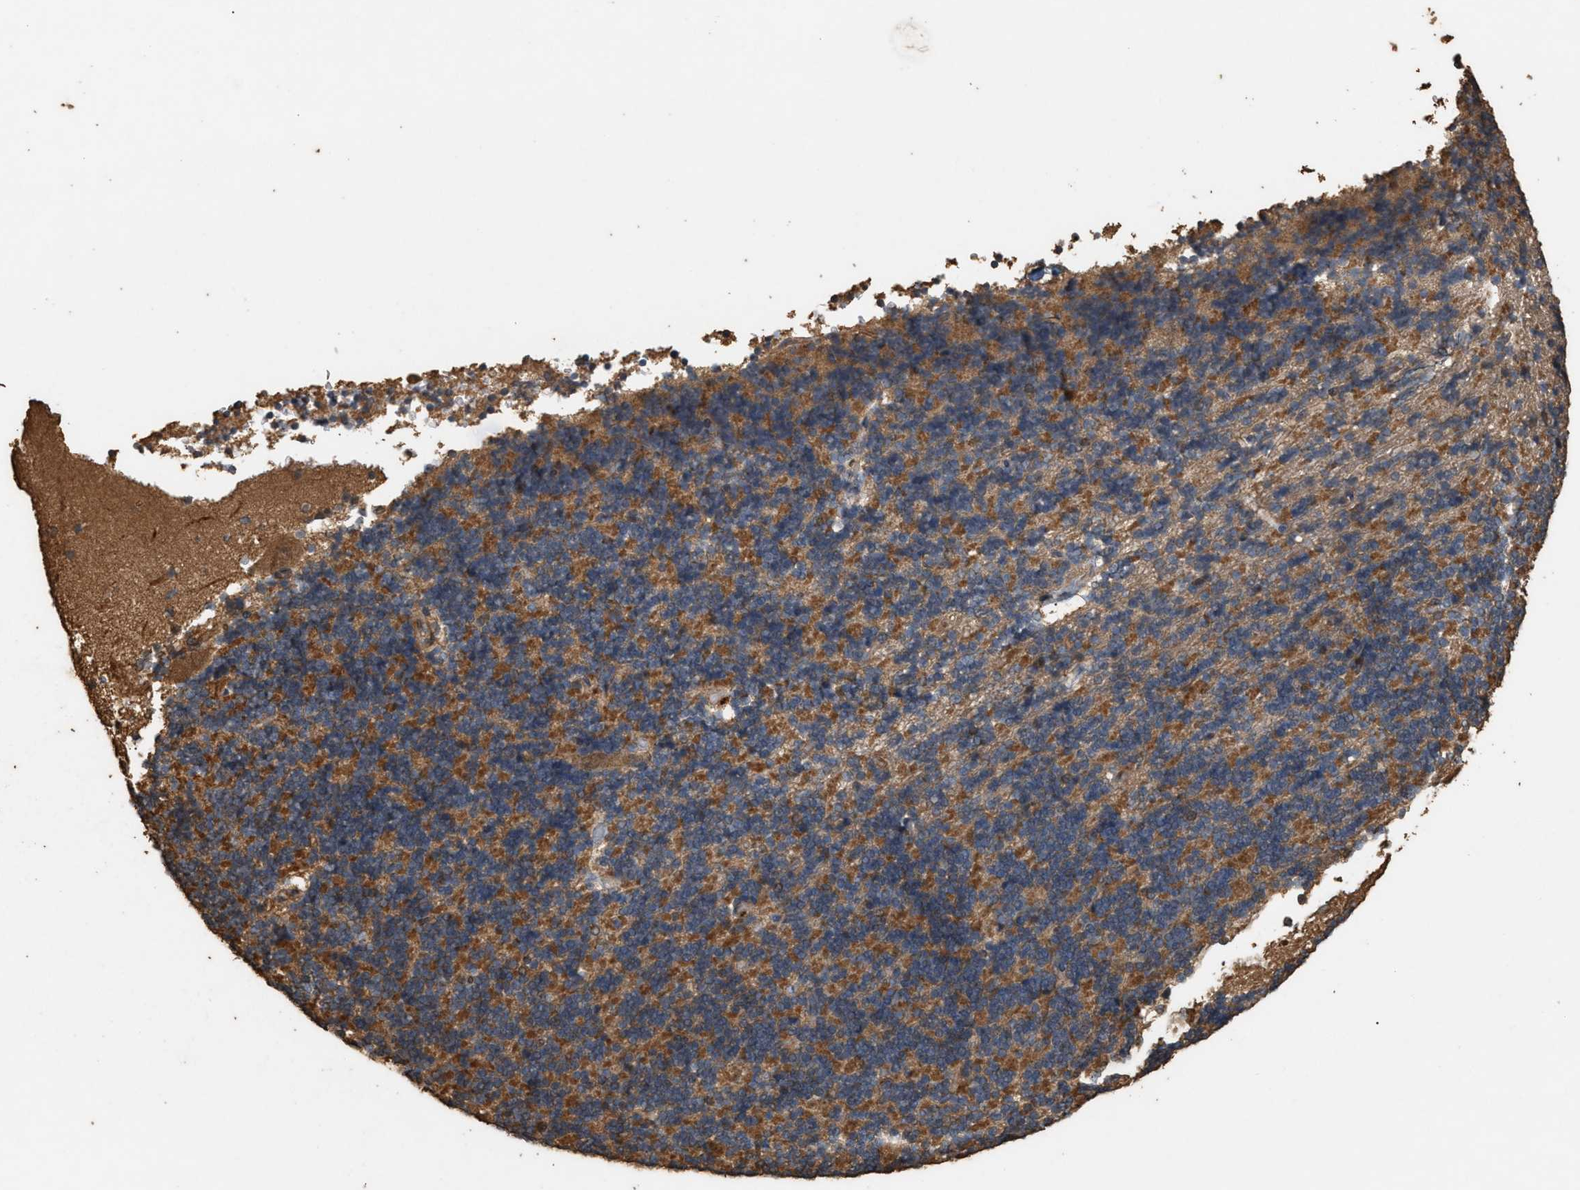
{"staining": {"intensity": "moderate", "quantity": ">75%", "location": "cytoplasmic/membranous"}, "tissue": "cerebellum", "cell_type": "Cells in granular layer", "image_type": "normal", "snomed": [{"axis": "morphology", "description": "Normal tissue, NOS"}, {"axis": "topography", "description": "Cerebellum"}], "caption": "Protein analysis of normal cerebellum displays moderate cytoplasmic/membranous staining in approximately >75% of cells in granular layer. The staining was performed using DAB to visualize the protein expression in brown, while the nuclei were stained in blue with hematoxylin (Magnification: 20x).", "gene": "DCAF7", "patient": {"sex": "female", "age": 19}}